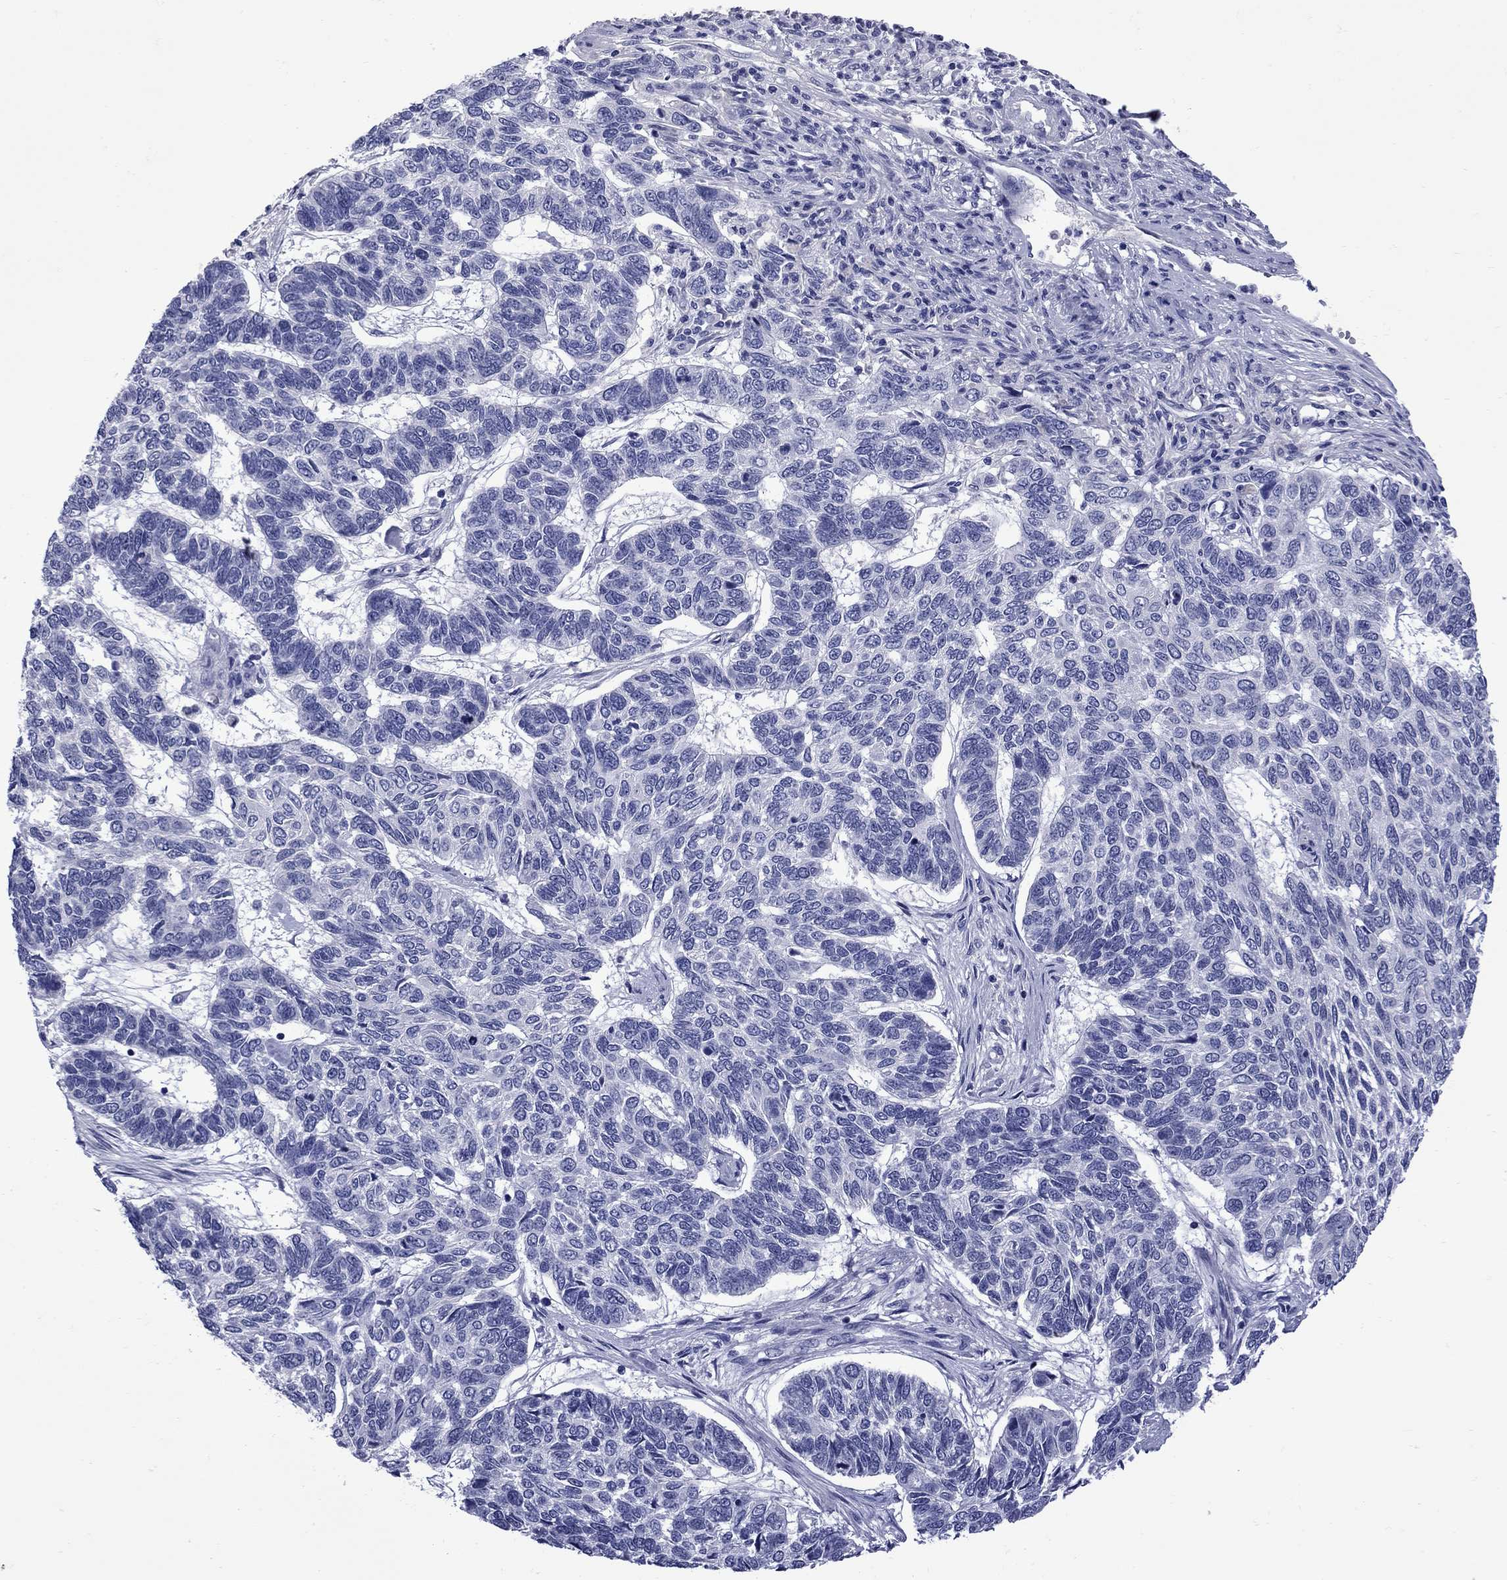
{"staining": {"intensity": "negative", "quantity": "none", "location": "none"}, "tissue": "skin cancer", "cell_type": "Tumor cells", "image_type": "cancer", "snomed": [{"axis": "morphology", "description": "Basal cell carcinoma"}, {"axis": "topography", "description": "Skin"}], "caption": "Tumor cells are negative for protein expression in human skin cancer (basal cell carcinoma).", "gene": "EPPIN", "patient": {"sex": "female", "age": 65}}